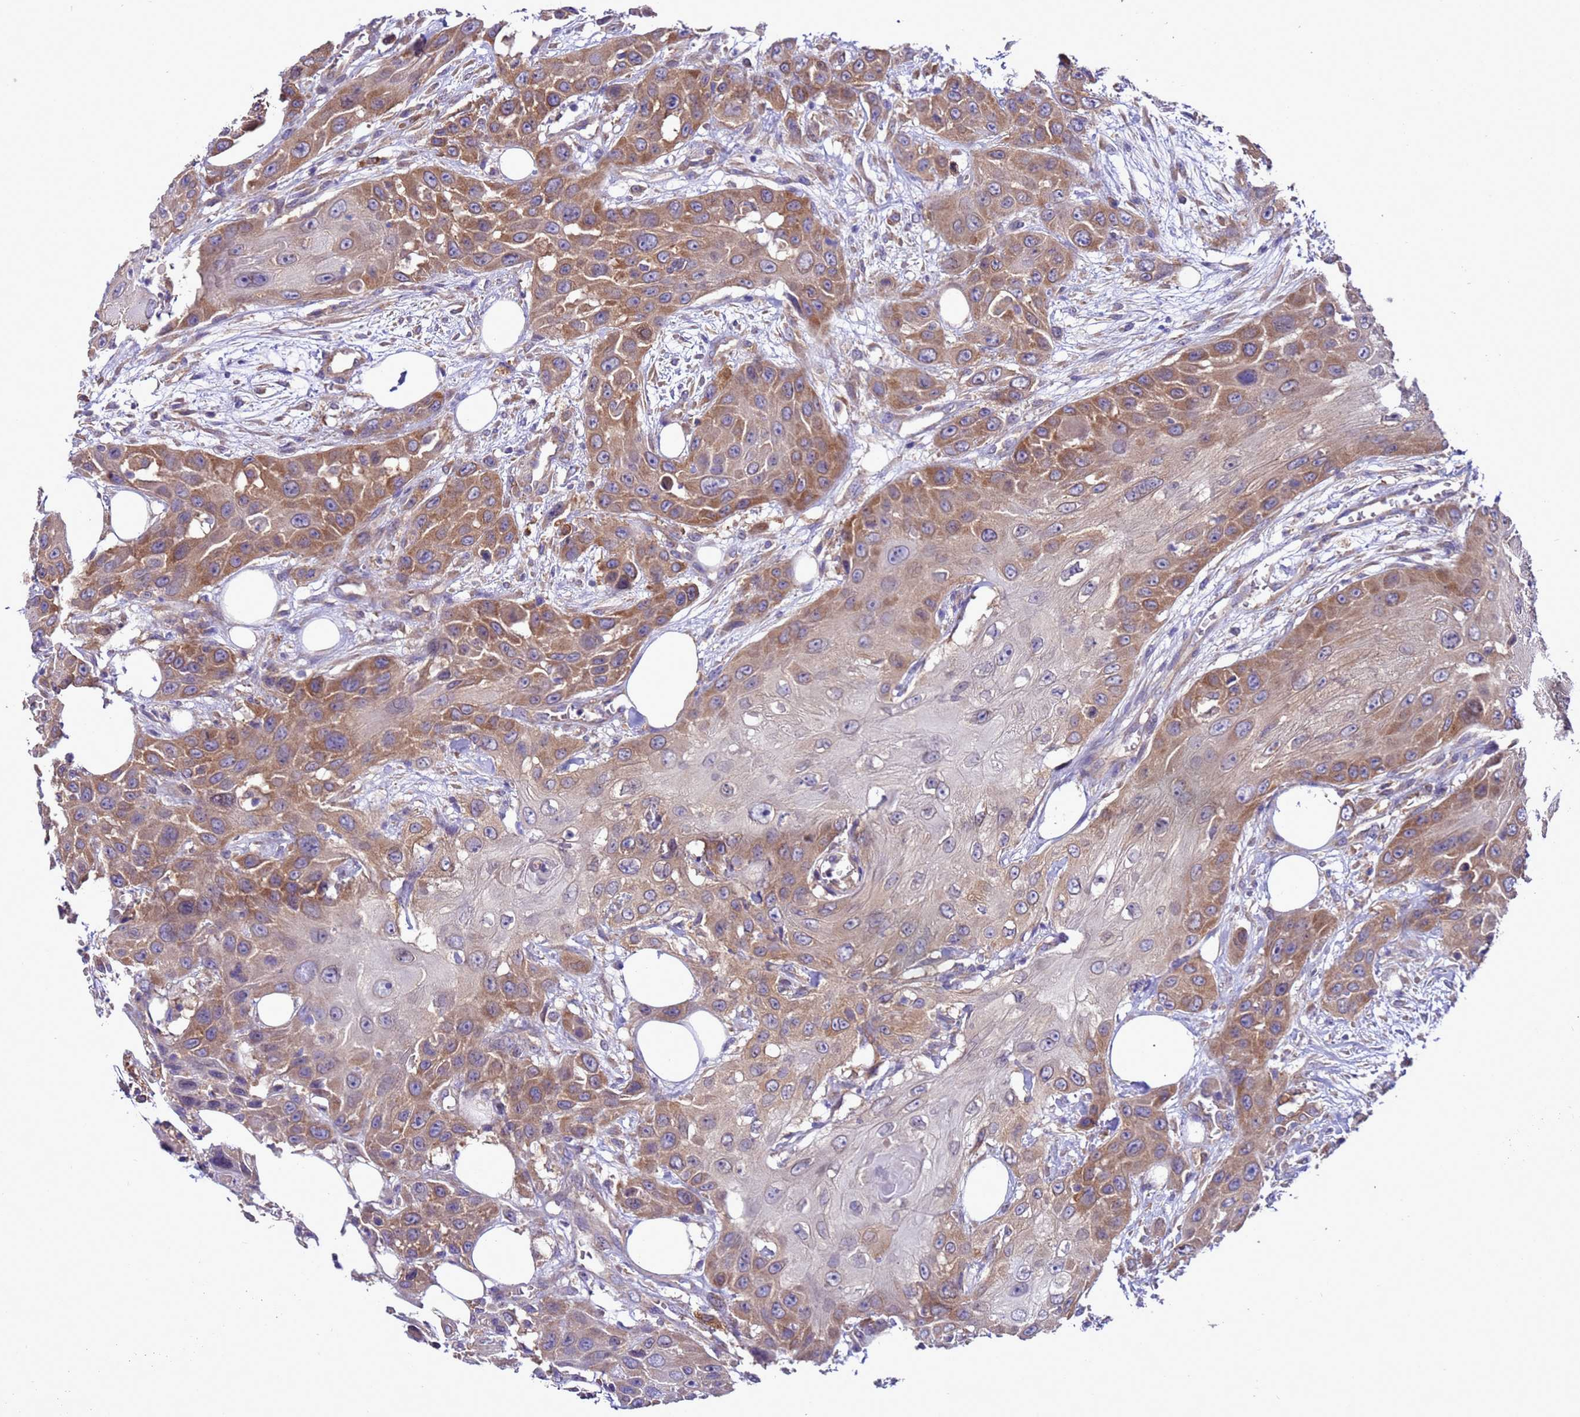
{"staining": {"intensity": "moderate", "quantity": ">75%", "location": "cytoplasmic/membranous"}, "tissue": "head and neck cancer", "cell_type": "Tumor cells", "image_type": "cancer", "snomed": [{"axis": "morphology", "description": "Squamous cell carcinoma, NOS"}, {"axis": "topography", "description": "Head-Neck"}], "caption": "IHC histopathology image of head and neck cancer stained for a protein (brown), which exhibits medium levels of moderate cytoplasmic/membranous positivity in about >75% of tumor cells.", "gene": "ARHGAP12", "patient": {"sex": "male", "age": 81}}